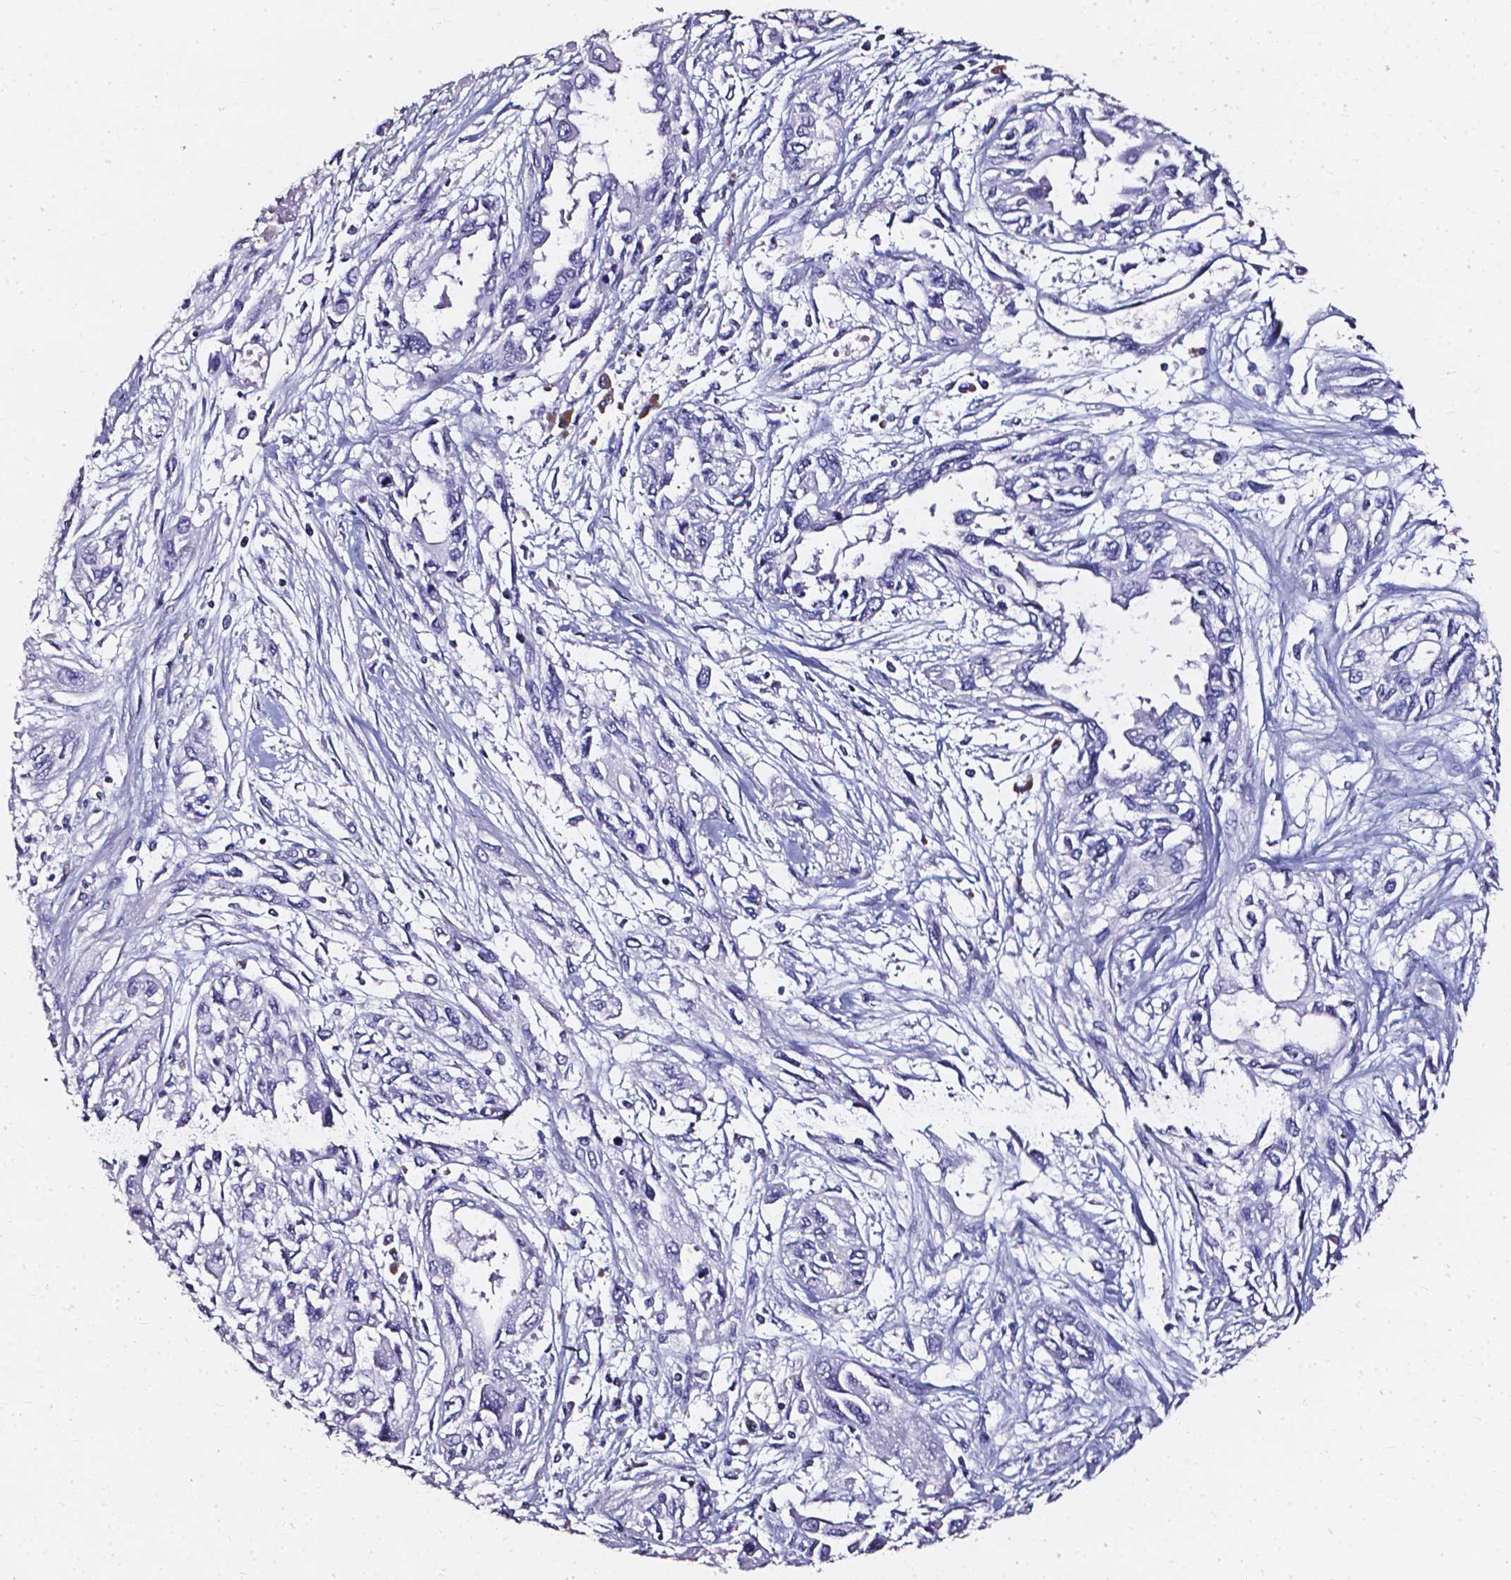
{"staining": {"intensity": "negative", "quantity": "none", "location": "none"}, "tissue": "pancreatic cancer", "cell_type": "Tumor cells", "image_type": "cancer", "snomed": [{"axis": "morphology", "description": "Adenocarcinoma, NOS"}, {"axis": "topography", "description": "Pancreas"}], "caption": "IHC micrograph of human pancreatic cancer stained for a protein (brown), which reveals no expression in tumor cells.", "gene": "AKR1B10", "patient": {"sex": "female", "age": 55}}